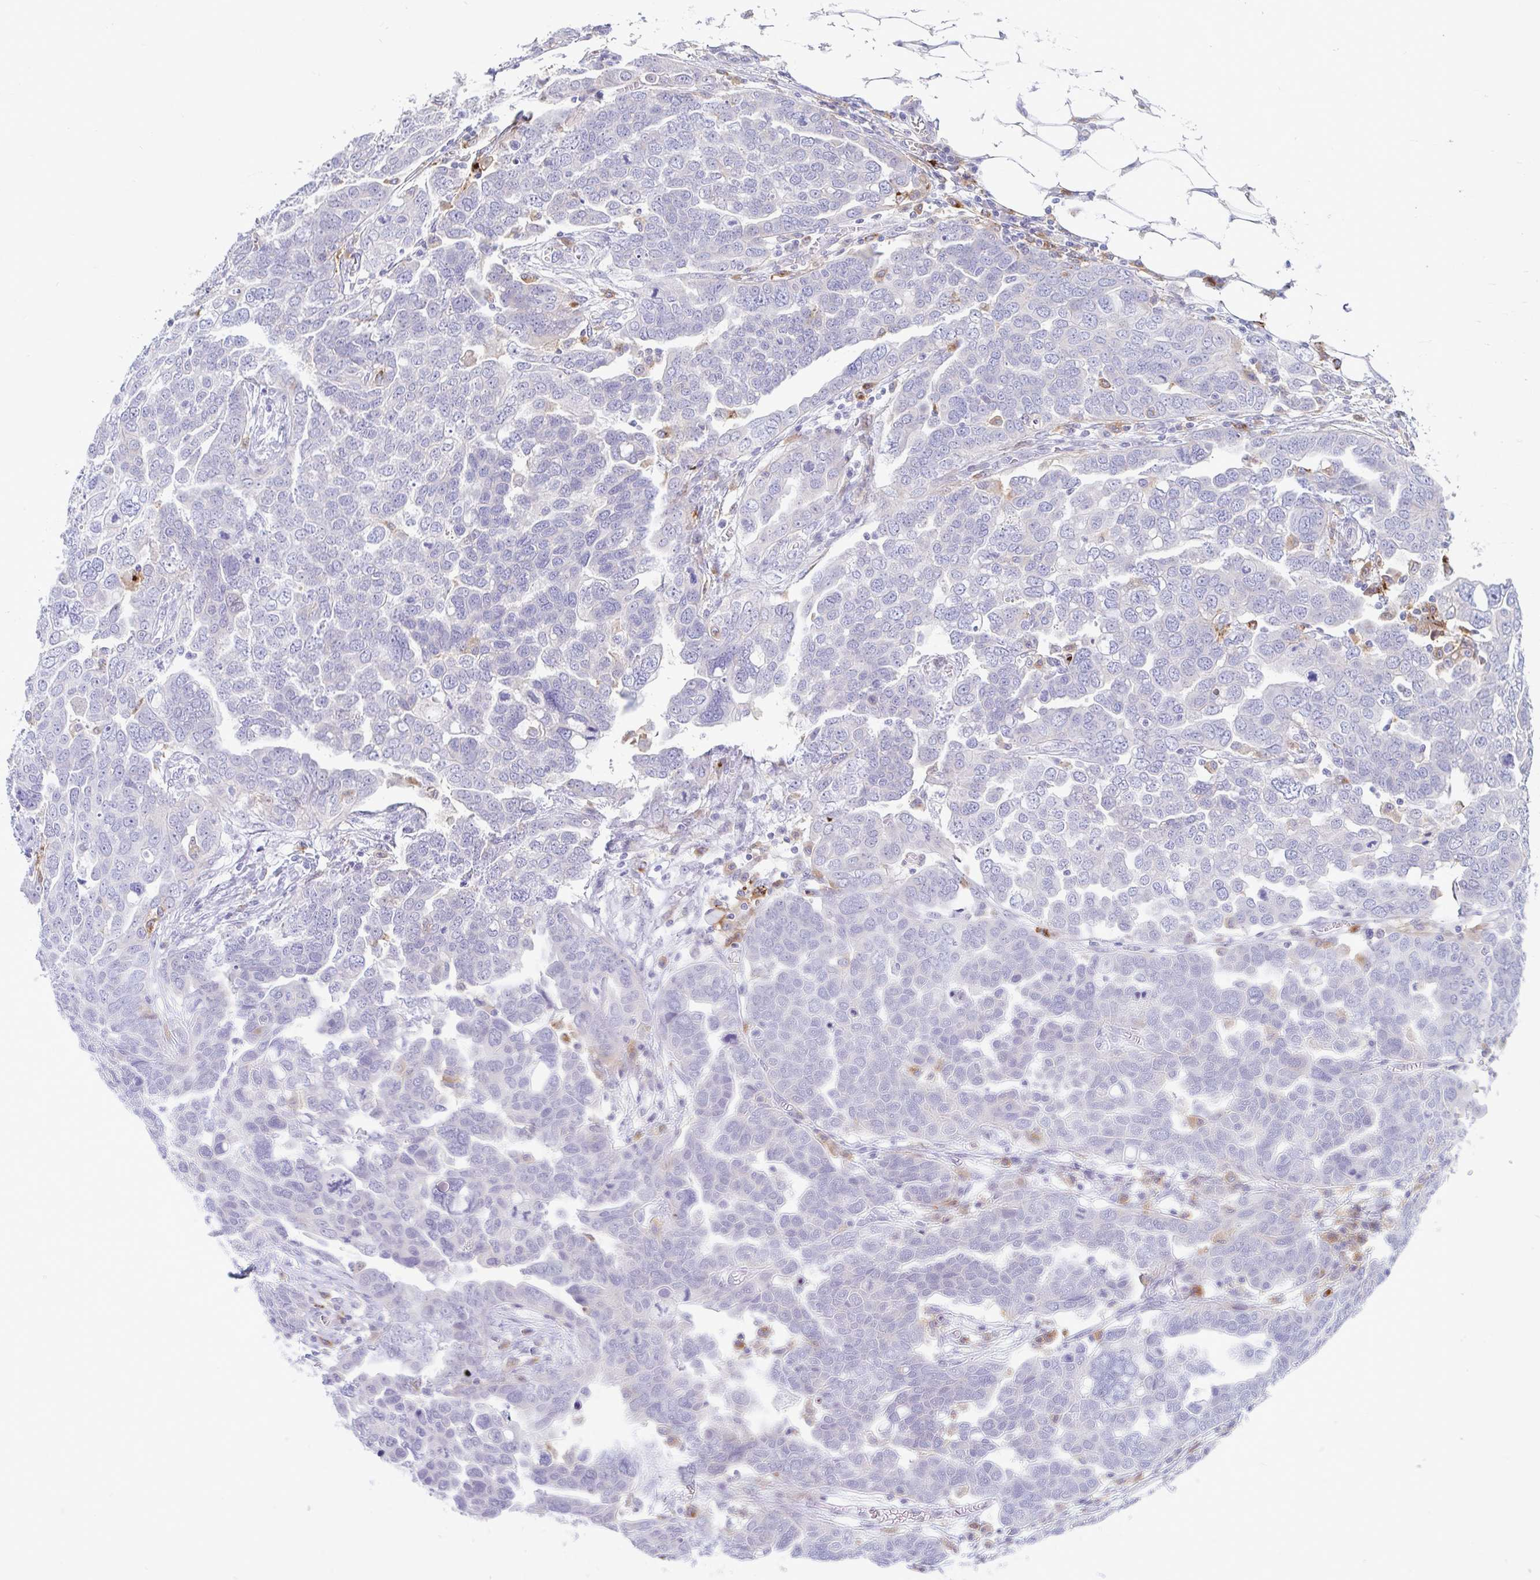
{"staining": {"intensity": "negative", "quantity": "none", "location": "none"}, "tissue": "ovarian cancer", "cell_type": "Tumor cells", "image_type": "cancer", "snomed": [{"axis": "morphology", "description": "Cystadenocarcinoma, serous, NOS"}, {"axis": "topography", "description": "Ovary"}], "caption": "A histopathology image of serous cystadenocarcinoma (ovarian) stained for a protein displays no brown staining in tumor cells.", "gene": "CEP120", "patient": {"sex": "female", "age": 59}}